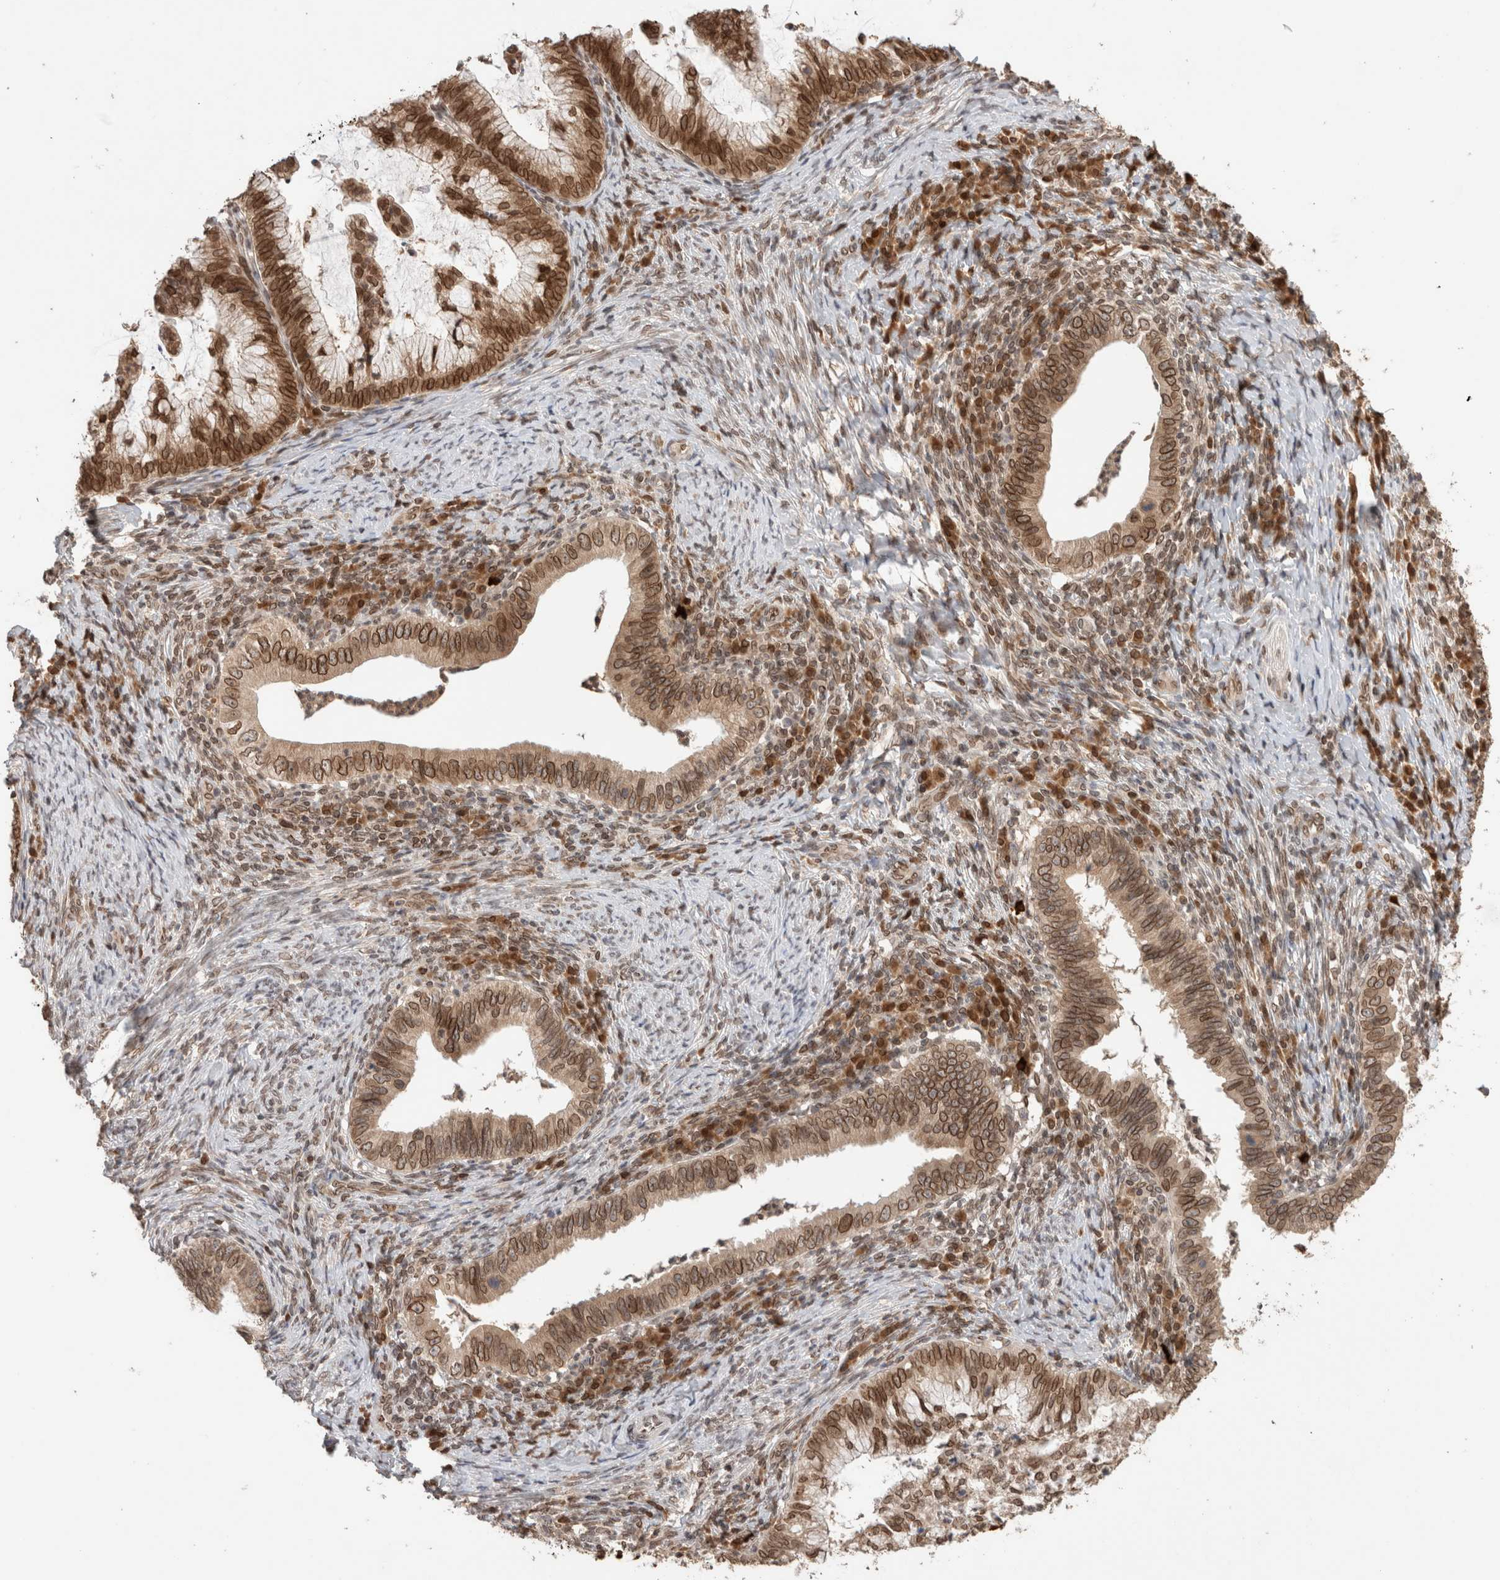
{"staining": {"intensity": "strong", "quantity": ">75%", "location": "cytoplasmic/membranous,nuclear"}, "tissue": "cervical cancer", "cell_type": "Tumor cells", "image_type": "cancer", "snomed": [{"axis": "morphology", "description": "Adenocarcinoma, NOS"}, {"axis": "topography", "description": "Cervix"}], "caption": "Cervical cancer (adenocarcinoma) tissue demonstrates strong cytoplasmic/membranous and nuclear staining in about >75% of tumor cells, visualized by immunohistochemistry.", "gene": "TPR", "patient": {"sex": "female", "age": 36}}